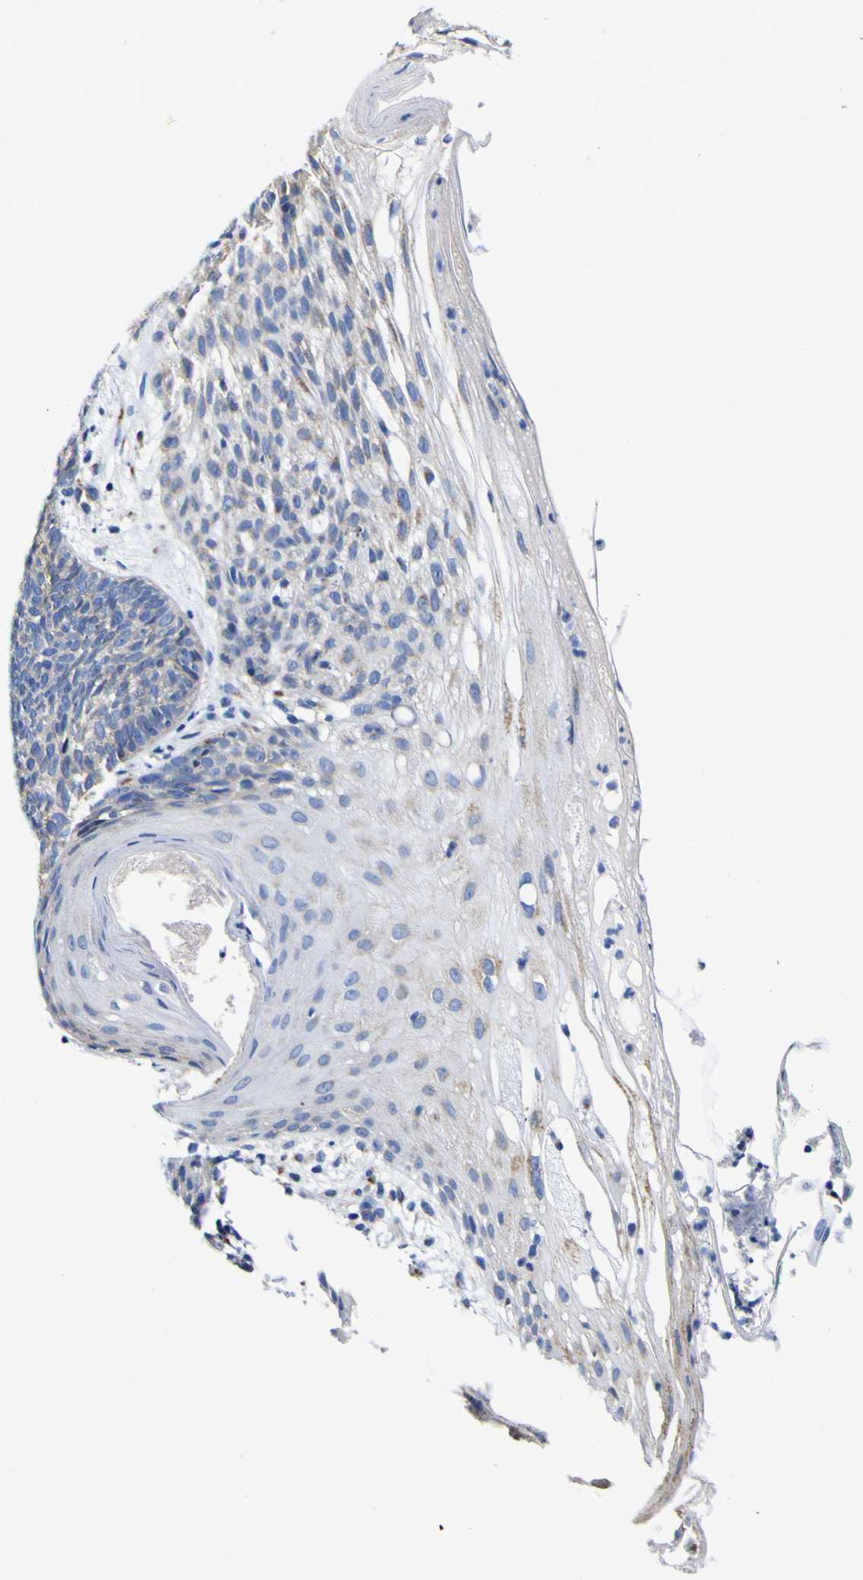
{"staining": {"intensity": "weak", "quantity": "<25%", "location": "cytoplasmic/membranous"}, "tissue": "skin cancer", "cell_type": "Tumor cells", "image_type": "cancer", "snomed": [{"axis": "morphology", "description": "Basal cell carcinoma"}, {"axis": "topography", "description": "Skin"}], "caption": "Human skin basal cell carcinoma stained for a protein using IHC reveals no positivity in tumor cells.", "gene": "GOLM1", "patient": {"sex": "female", "age": 70}}